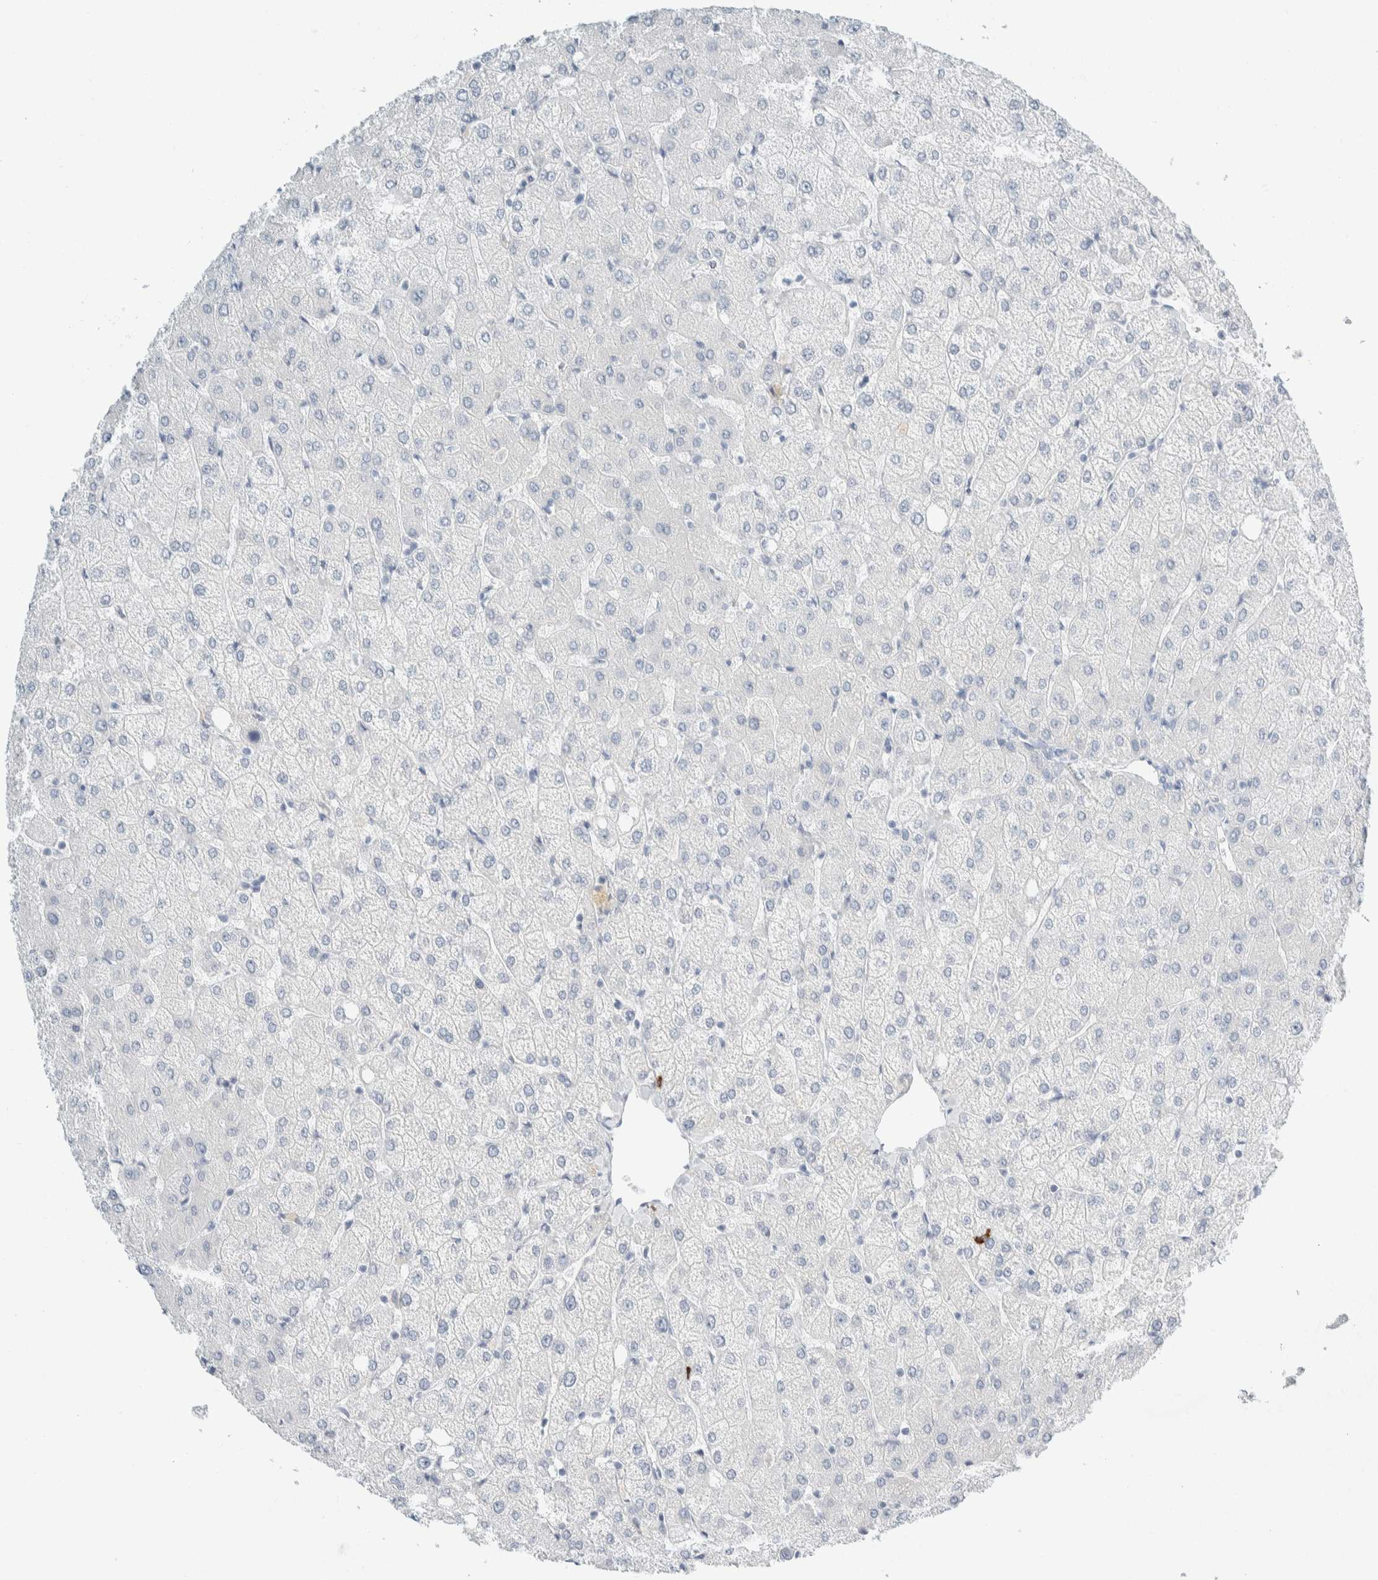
{"staining": {"intensity": "negative", "quantity": "none", "location": "none"}, "tissue": "liver", "cell_type": "Cholangiocytes", "image_type": "normal", "snomed": [{"axis": "morphology", "description": "Normal tissue, NOS"}, {"axis": "topography", "description": "Liver"}], "caption": "Immunohistochemistry of benign liver displays no positivity in cholangiocytes. The staining was performed using DAB to visualize the protein expression in brown, while the nuclei were stained in blue with hematoxylin (Magnification: 20x).", "gene": "ARHGAP27", "patient": {"sex": "female", "age": 54}}